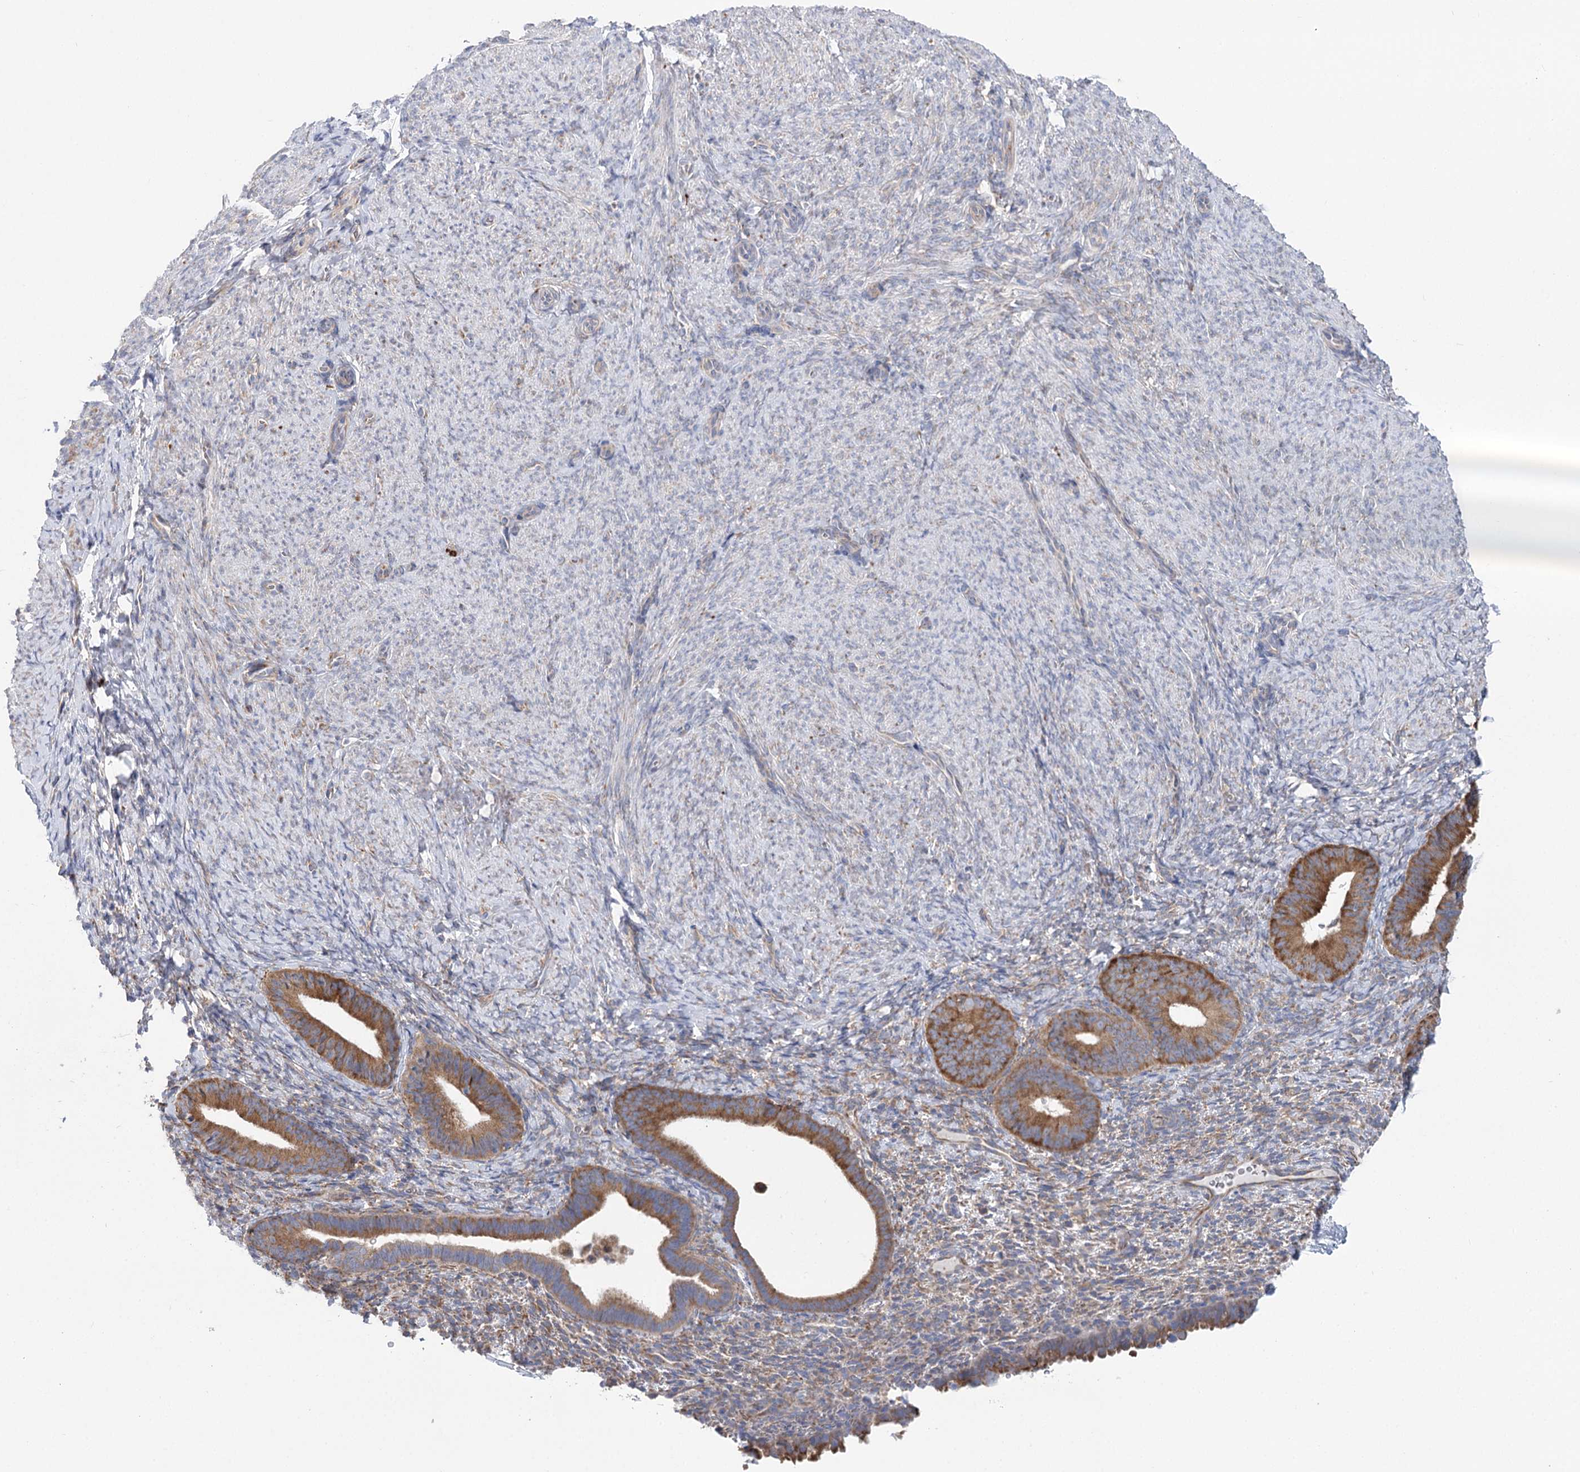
{"staining": {"intensity": "negative", "quantity": "none", "location": "none"}, "tissue": "endometrium", "cell_type": "Cells in endometrial stroma", "image_type": "normal", "snomed": [{"axis": "morphology", "description": "Normal tissue, NOS"}, {"axis": "topography", "description": "Endometrium"}], "caption": "There is no significant staining in cells in endometrial stroma of endometrium. The staining is performed using DAB brown chromogen with nuclei counter-stained in using hematoxylin.", "gene": "METTL24", "patient": {"sex": "female", "age": 65}}